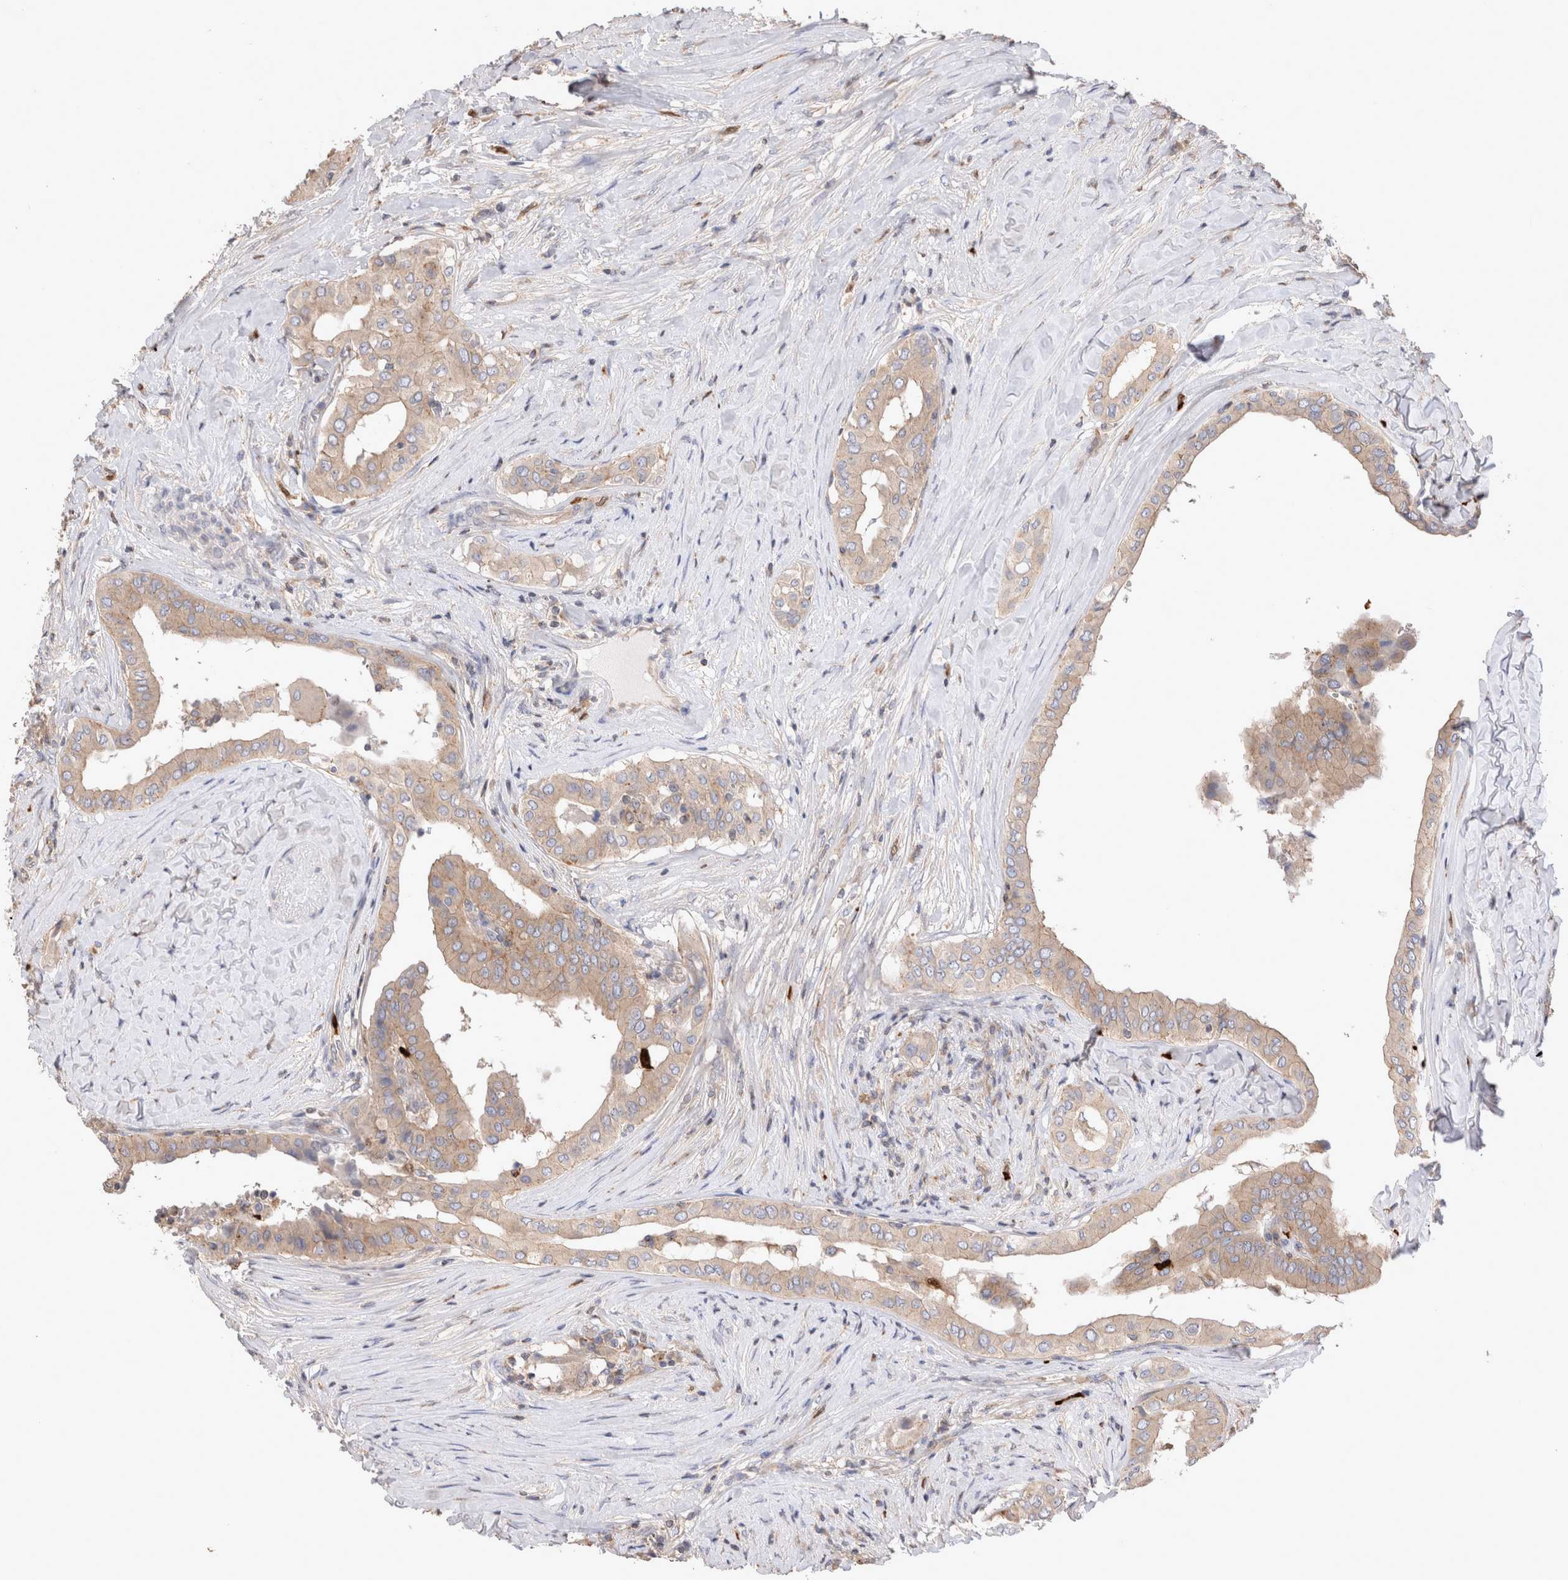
{"staining": {"intensity": "weak", "quantity": ">75%", "location": "cytoplasmic/membranous"}, "tissue": "thyroid cancer", "cell_type": "Tumor cells", "image_type": "cancer", "snomed": [{"axis": "morphology", "description": "Papillary adenocarcinoma, NOS"}, {"axis": "topography", "description": "Thyroid gland"}], "caption": "The image reveals immunohistochemical staining of papillary adenocarcinoma (thyroid). There is weak cytoplasmic/membranous staining is seen in about >75% of tumor cells.", "gene": "NXT2", "patient": {"sex": "male", "age": 33}}